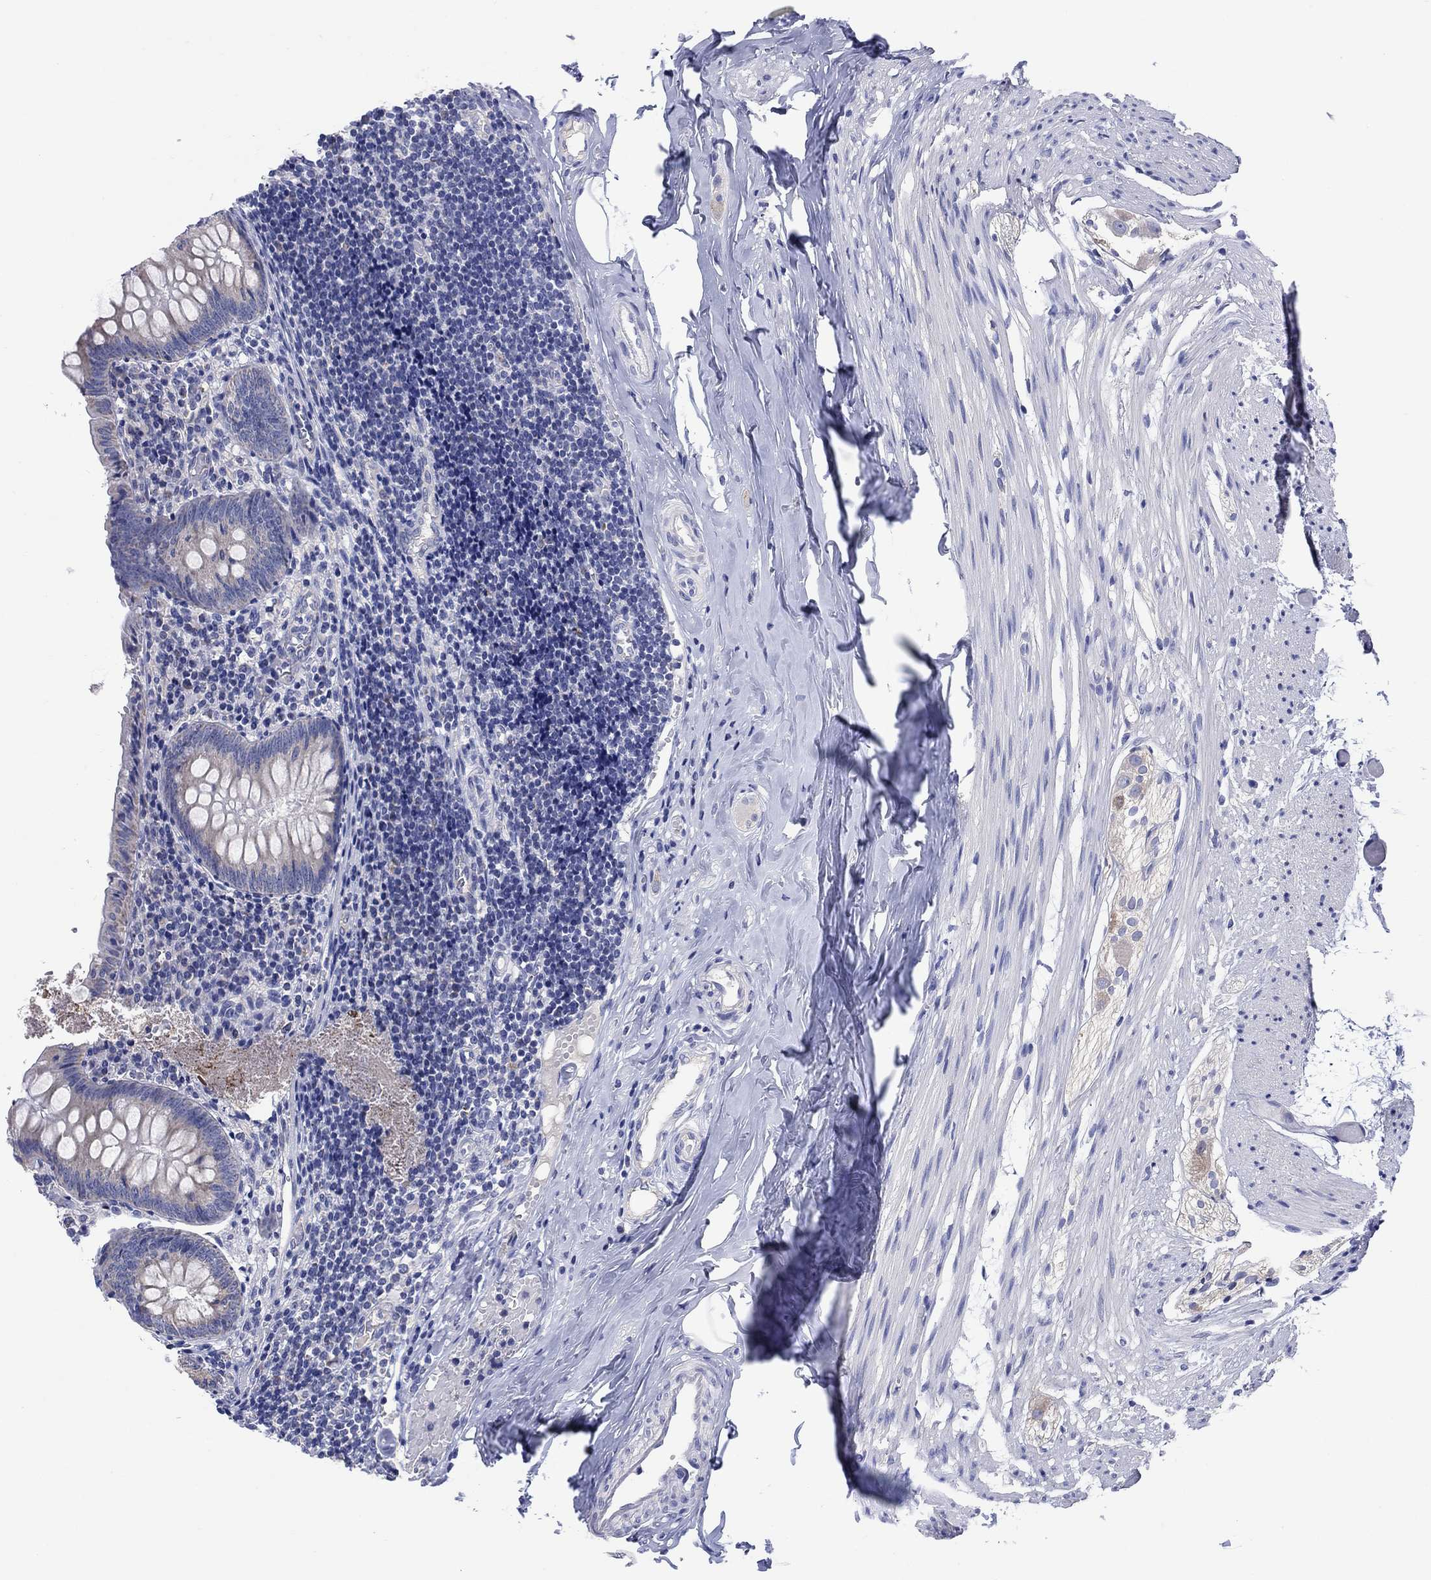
{"staining": {"intensity": "negative", "quantity": "none", "location": "none"}, "tissue": "appendix", "cell_type": "Glandular cells", "image_type": "normal", "snomed": [{"axis": "morphology", "description": "Normal tissue, NOS"}, {"axis": "topography", "description": "Appendix"}], "caption": "The image displays no significant expression in glandular cells of appendix.", "gene": "CLVS1", "patient": {"sex": "female", "age": 23}}